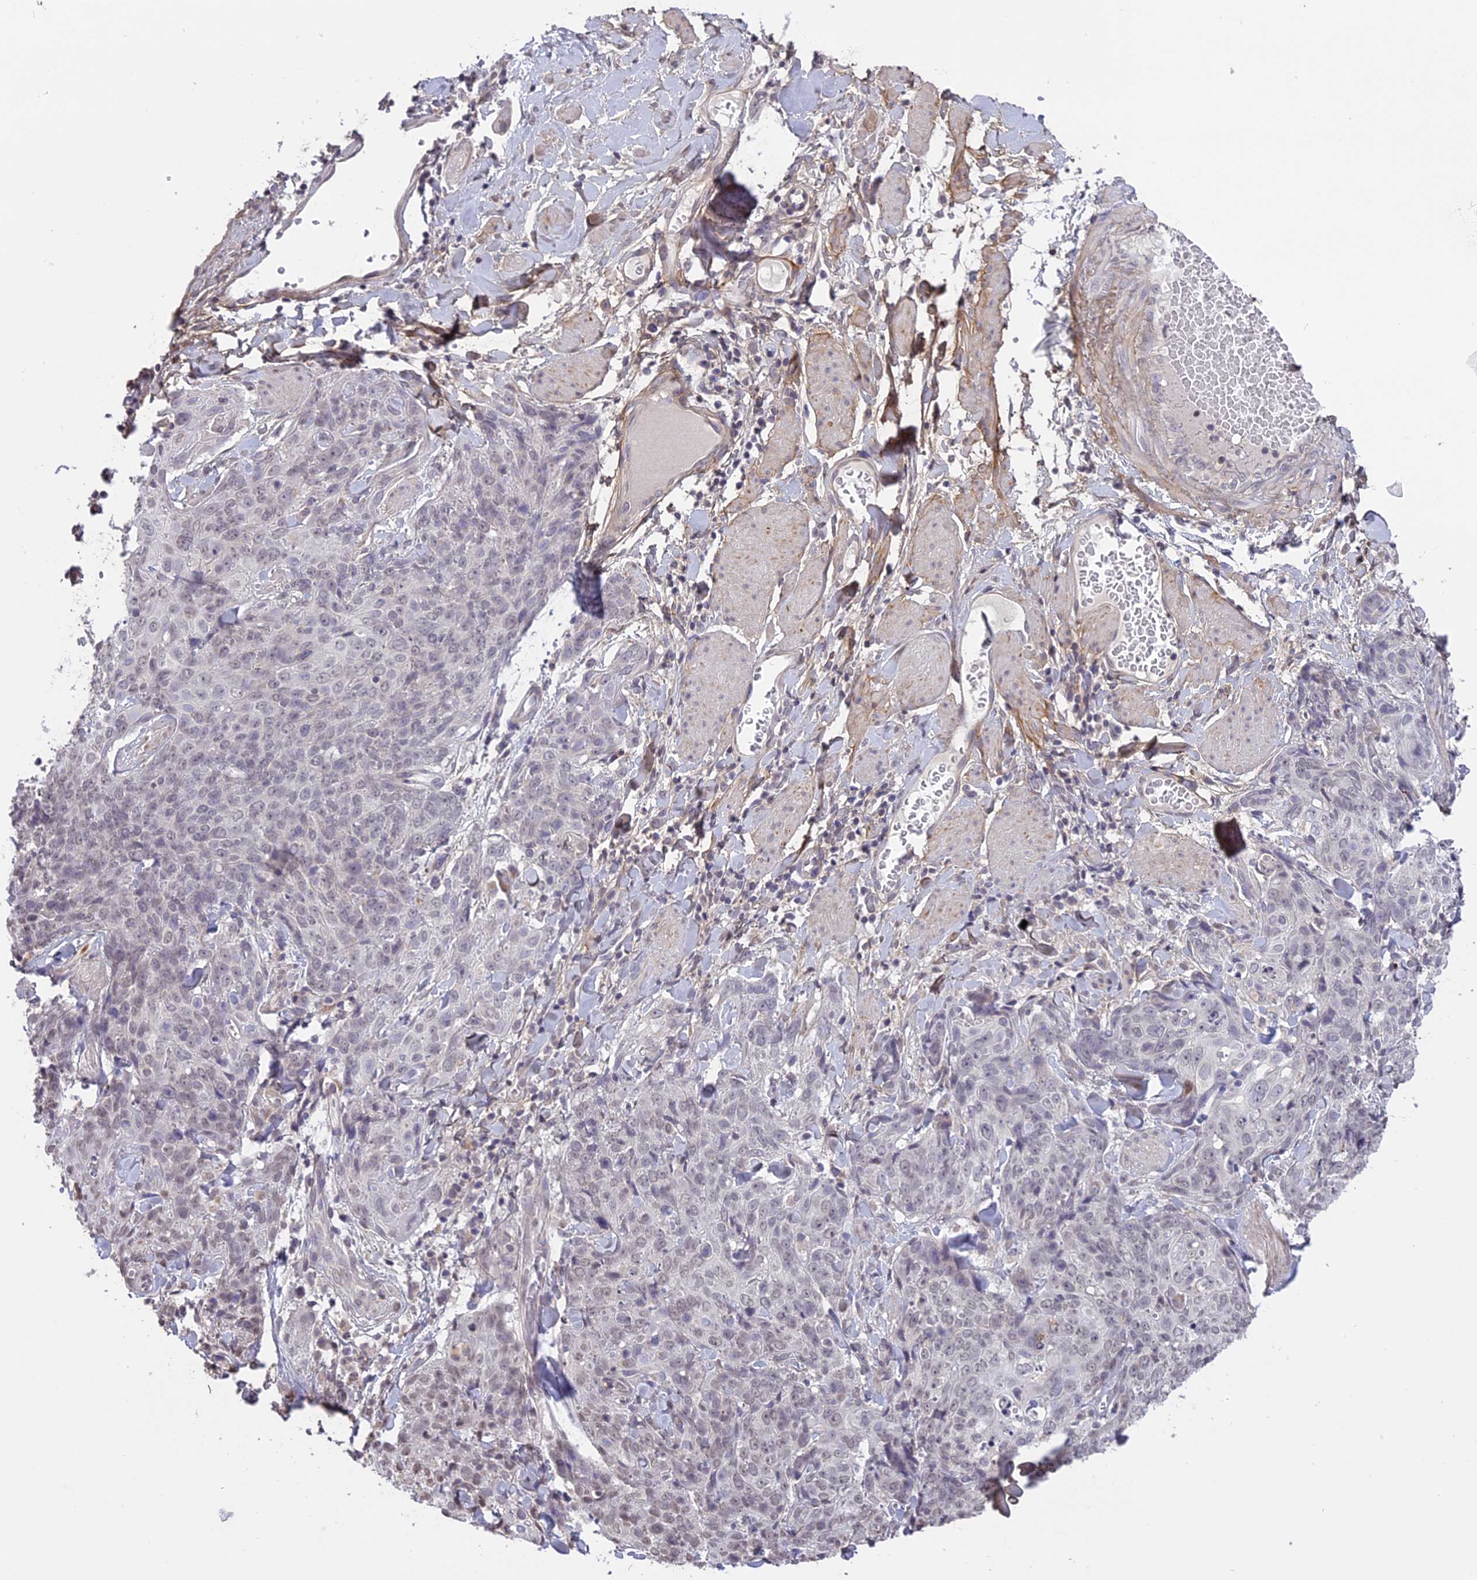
{"staining": {"intensity": "weak", "quantity": "<25%", "location": "nuclear"}, "tissue": "skin cancer", "cell_type": "Tumor cells", "image_type": "cancer", "snomed": [{"axis": "morphology", "description": "Squamous cell carcinoma, NOS"}, {"axis": "topography", "description": "Skin"}, {"axis": "topography", "description": "Vulva"}], "caption": "The photomicrograph reveals no staining of tumor cells in skin cancer.", "gene": "ERG28", "patient": {"sex": "female", "age": 85}}